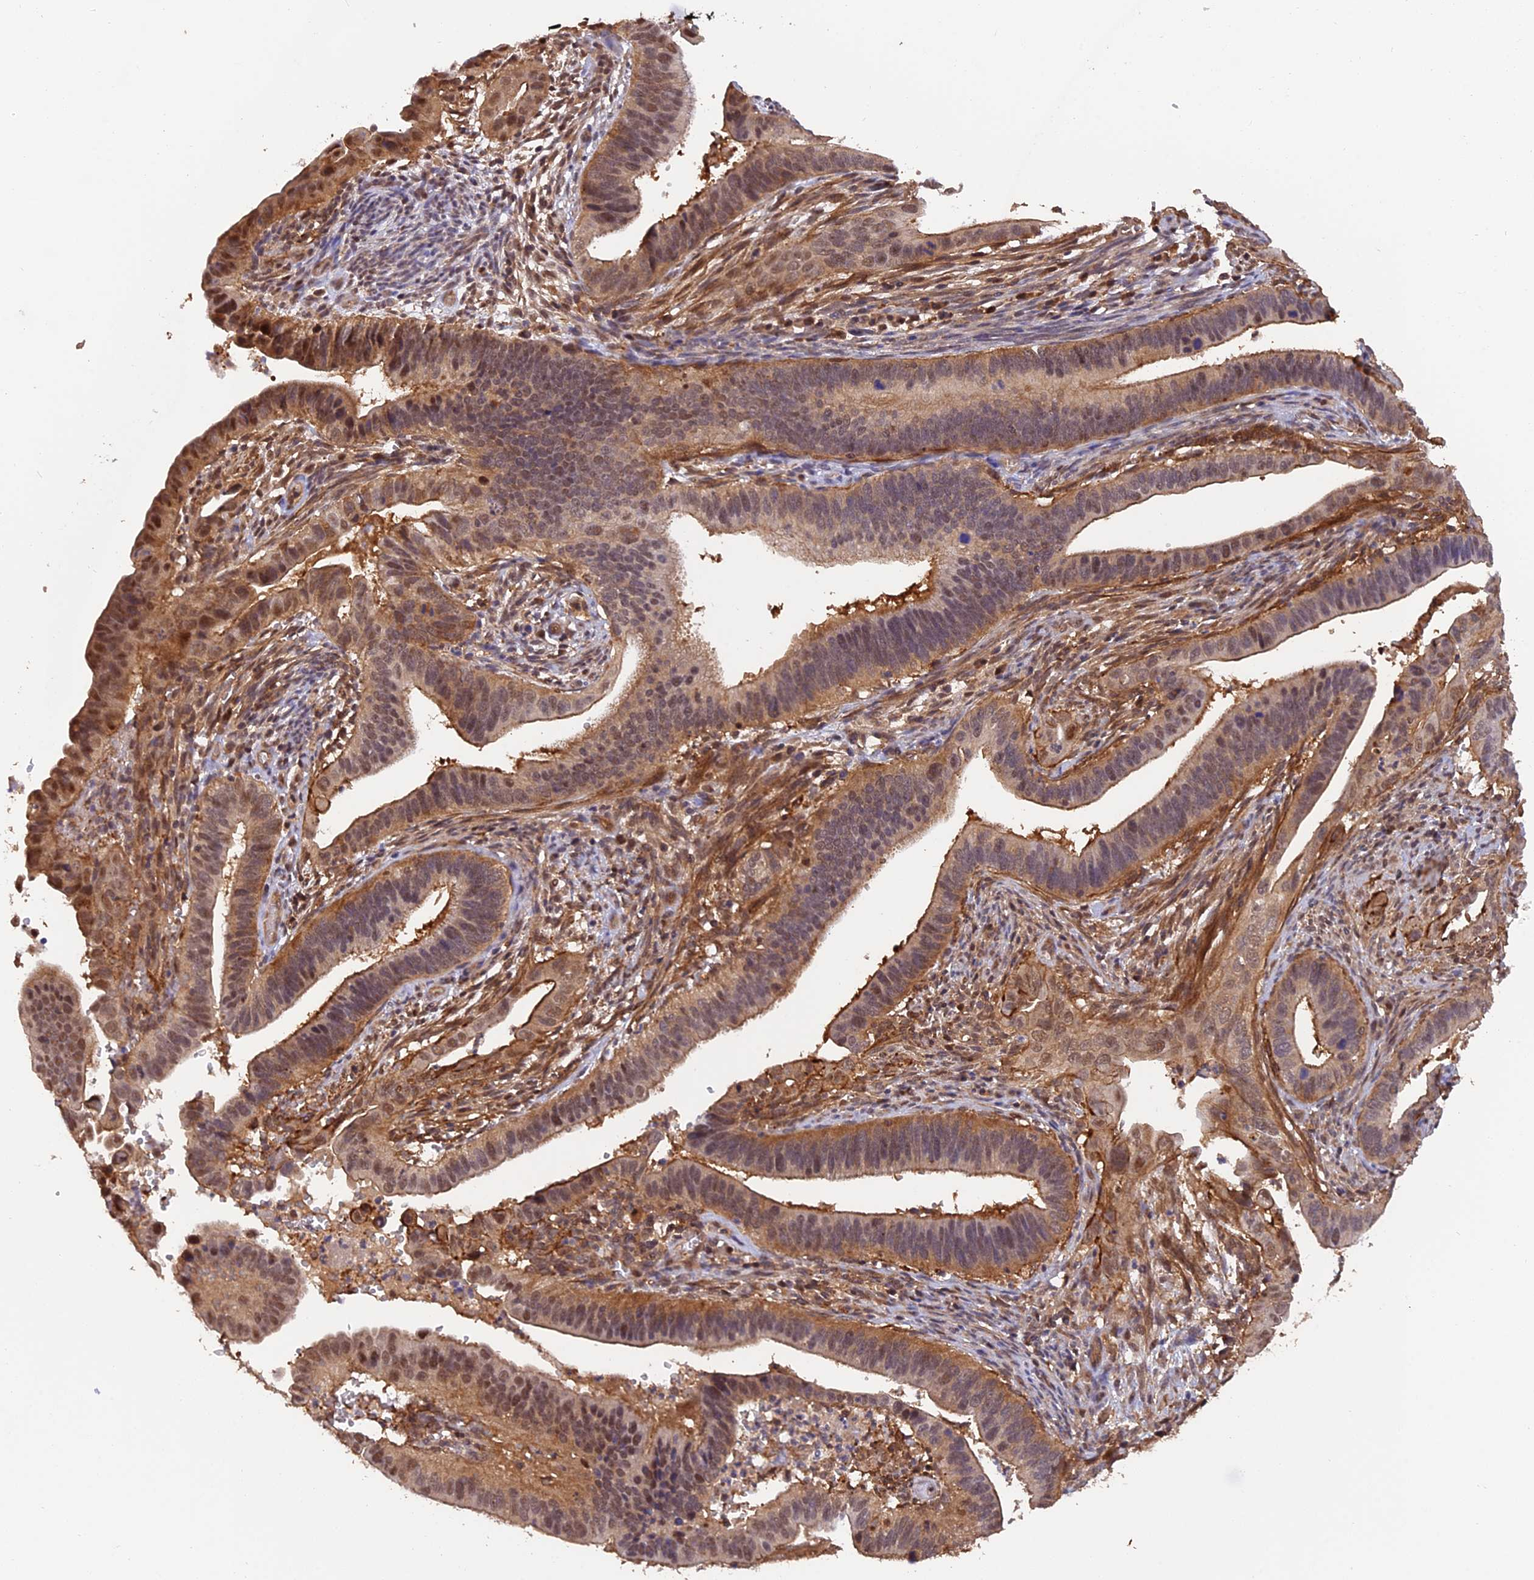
{"staining": {"intensity": "moderate", "quantity": ">75%", "location": "cytoplasmic/membranous,nuclear"}, "tissue": "cervical cancer", "cell_type": "Tumor cells", "image_type": "cancer", "snomed": [{"axis": "morphology", "description": "Adenocarcinoma, NOS"}, {"axis": "topography", "description": "Cervix"}], "caption": "Brown immunohistochemical staining in human cervical cancer (adenocarcinoma) exhibits moderate cytoplasmic/membranous and nuclear positivity in about >75% of tumor cells.", "gene": "PSMB3", "patient": {"sex": "female", "age": 42}}